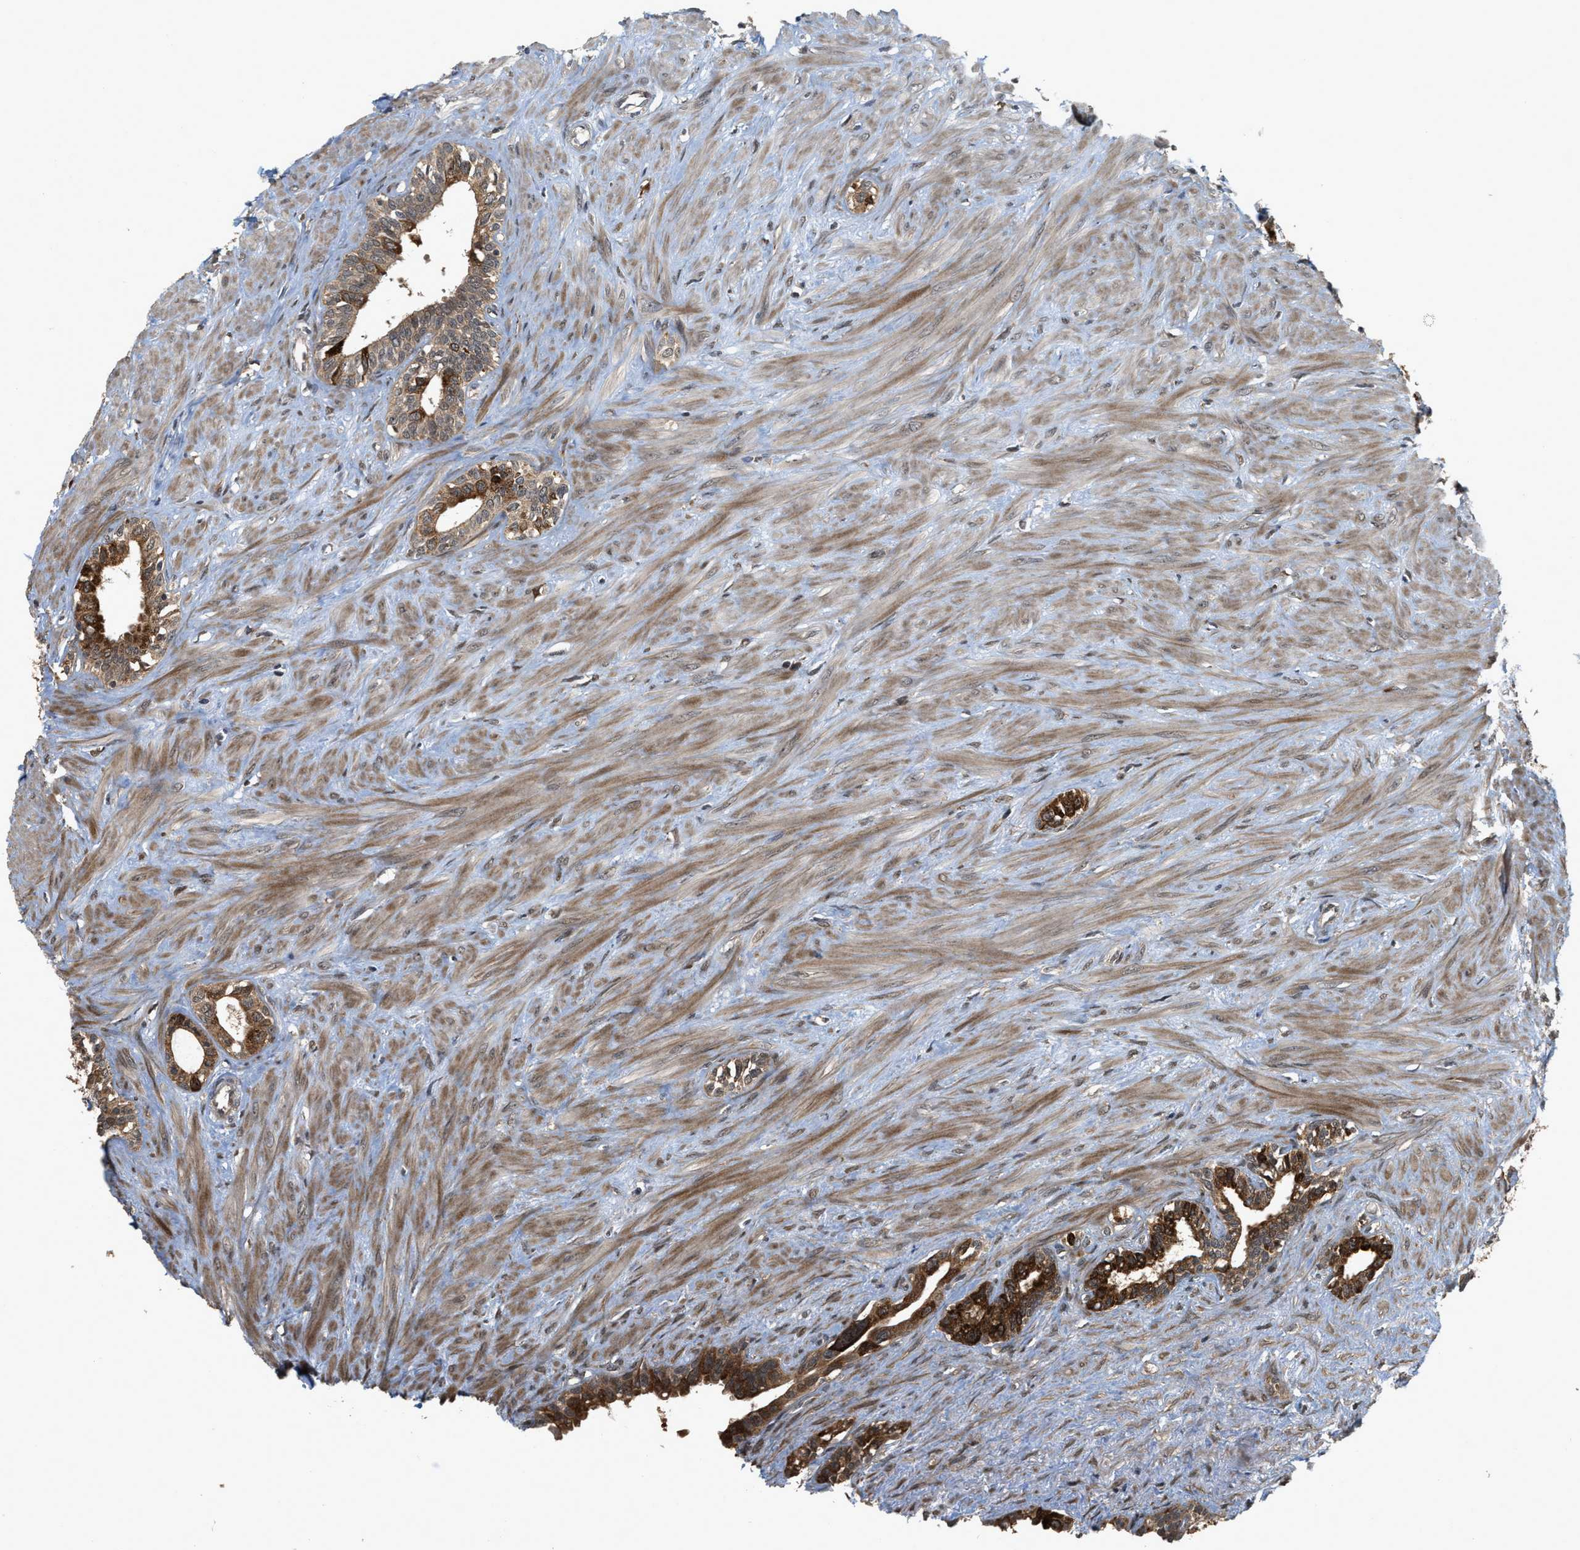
{"staining": {"intensity": "strong", "quantity": ">75%", "location": "cytoplasmic/membranous"}, "tissue": "seminal vesicle", "cell_type": "Glandular cells", "image_type": "normal", "snomed": [{"axis": "morphology", "description": "Normal tissue, NOS"}, {"axis": "morphology", "description": "Adenocarcinoma, High grade"}, {"axis": "topography", "description": "Prostate"}, {"axis": "topography", "description": "Seminal veicle"}], "caption": "Normal seminal vesicle displays strong cytoplasmic/membranous positivity in approximately >75% of glandular cells, visualized by immunohistochemistry. Nuclei are stained in blue.", "gene": "ELP2", "patient": {"sex": "male", "age": 55}}